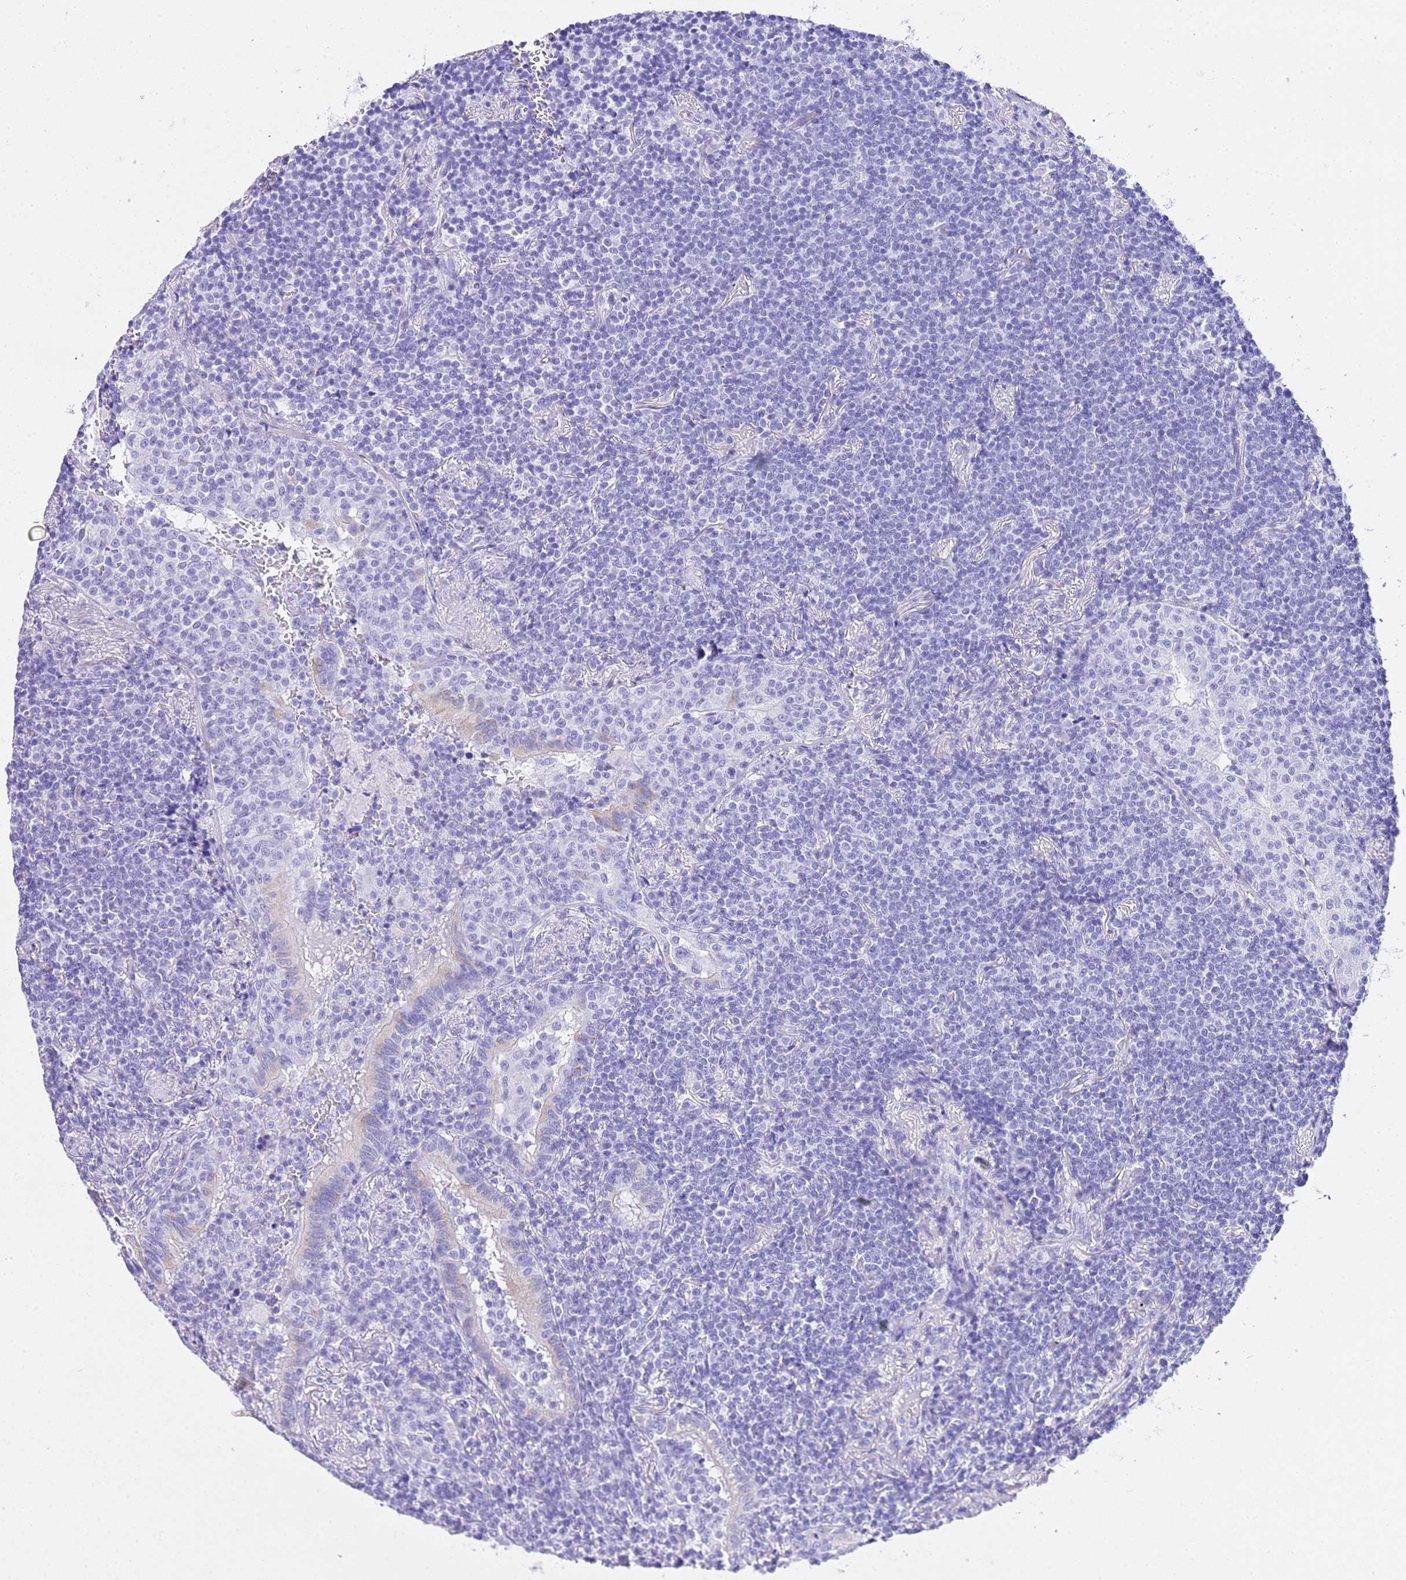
{"staining": {"intensity": "negative", "quantity": "none", "location": "none"}, "tissue": "lymphoma", "cell_type": "Tumor cells", "image_type": "cancer", "snomed": [{"axis": "morphology", "description": "Malignant lymphoma, non-Hodgkin's type, Low grade"}, {"axis": "topography", "description": "Lung"}], "caption": "Immunohistochemistry (IHC) histopathology image of neoplastic tissue: lymphoma stained with DAB (3,3'-diaminobenzidine) displays no significant protein staining in tumor cells.", "gene": "KCNC1", "patient": {"sex": "female", "age": 71}}